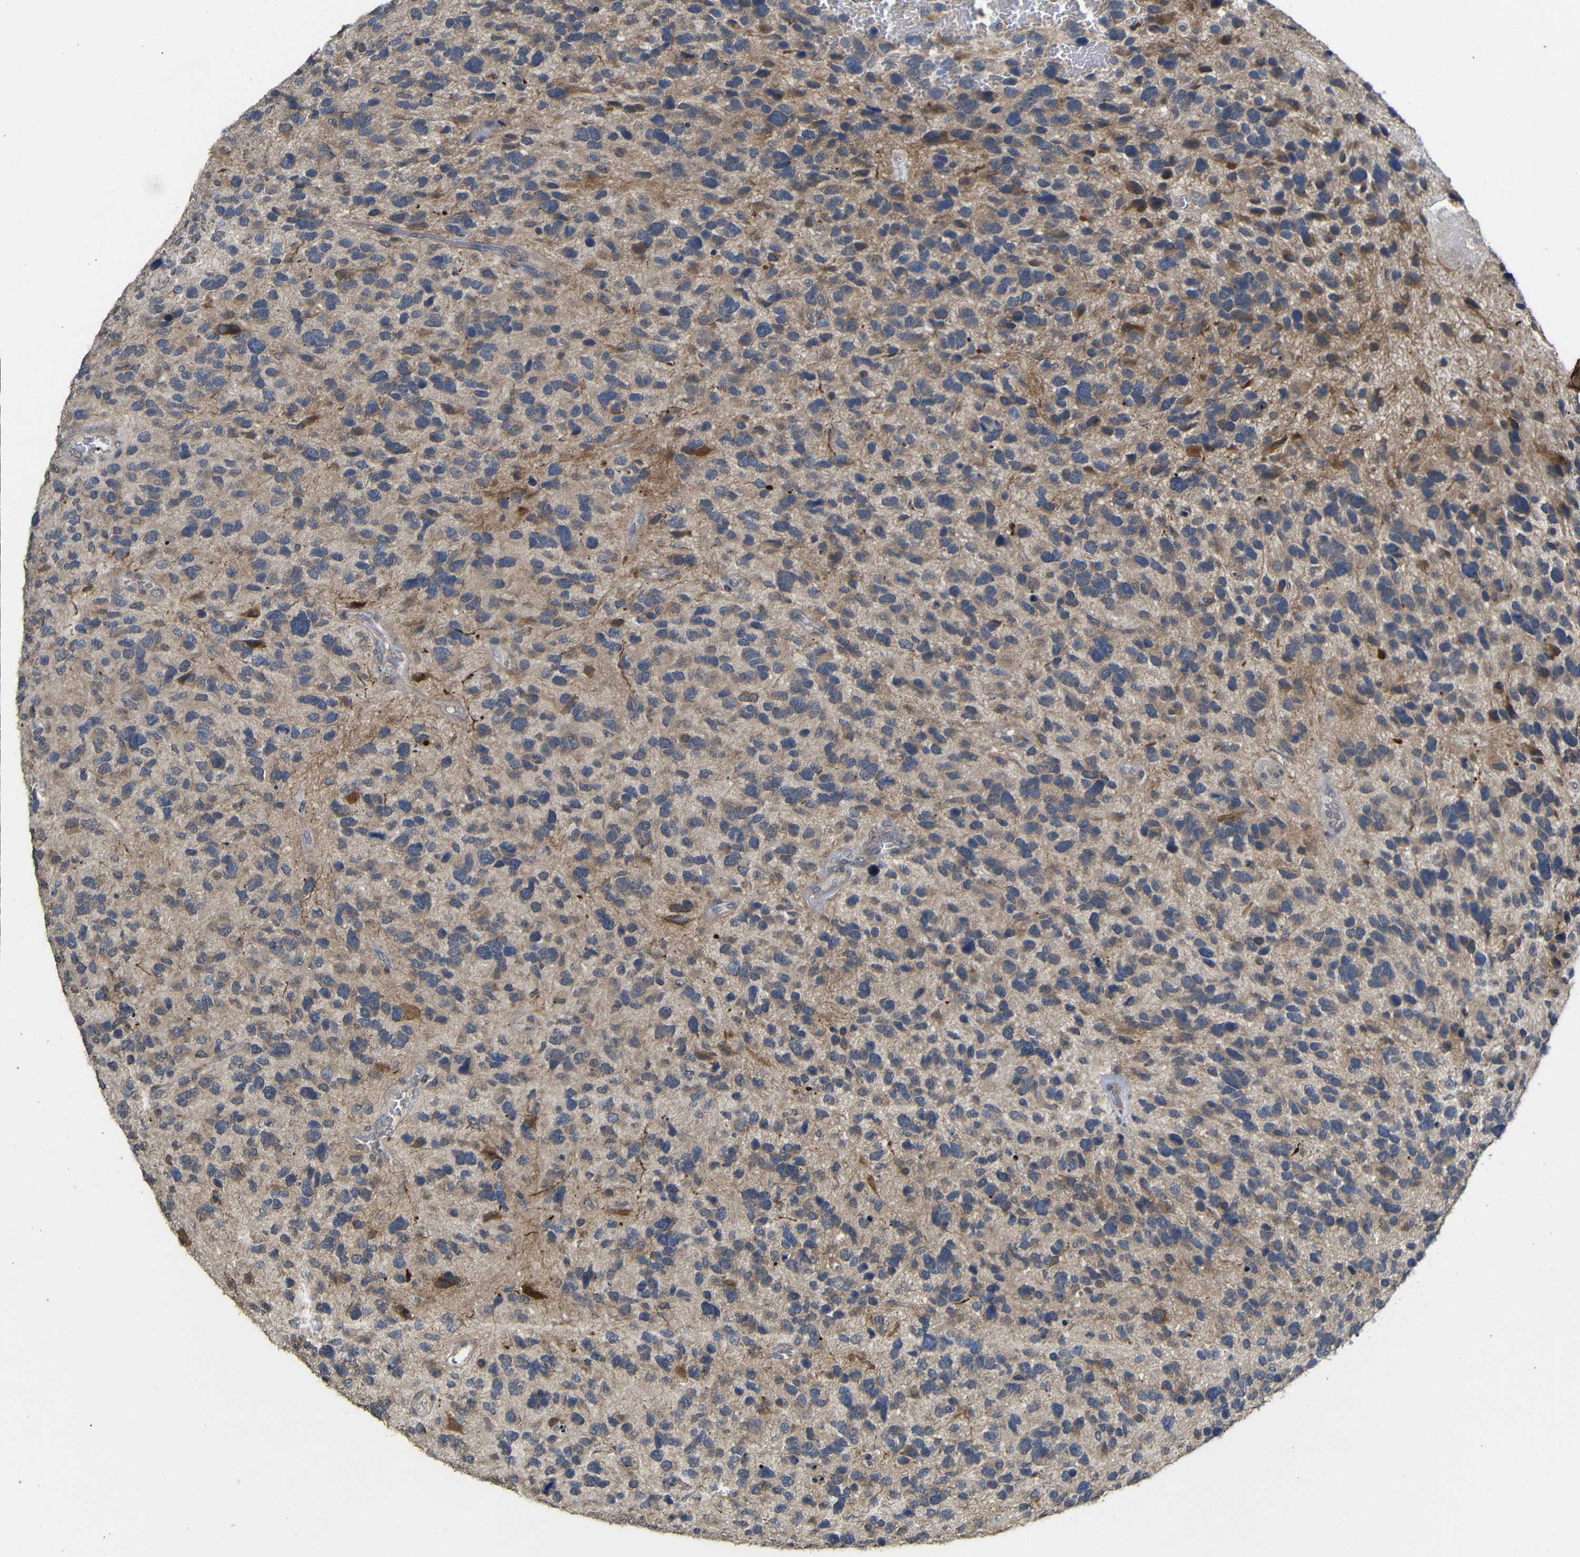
{"staining": {"intensity": "negative", "quantity": "none", "location": "none"}, "tissue": "glioma", "cell_type": "Tumor cells", "image_type": "cancer", "snomed": [{"axis": "morphology", "description": "Glioma, malignant, High grade"}, {"axis": "topography", "description": "Brain"}], "caption": "Tumor cells are negative for brown protein staining in malignant glioma (high-grade).", "gene": "ATG12", "patient": {"sex": "female", "age": 58}}